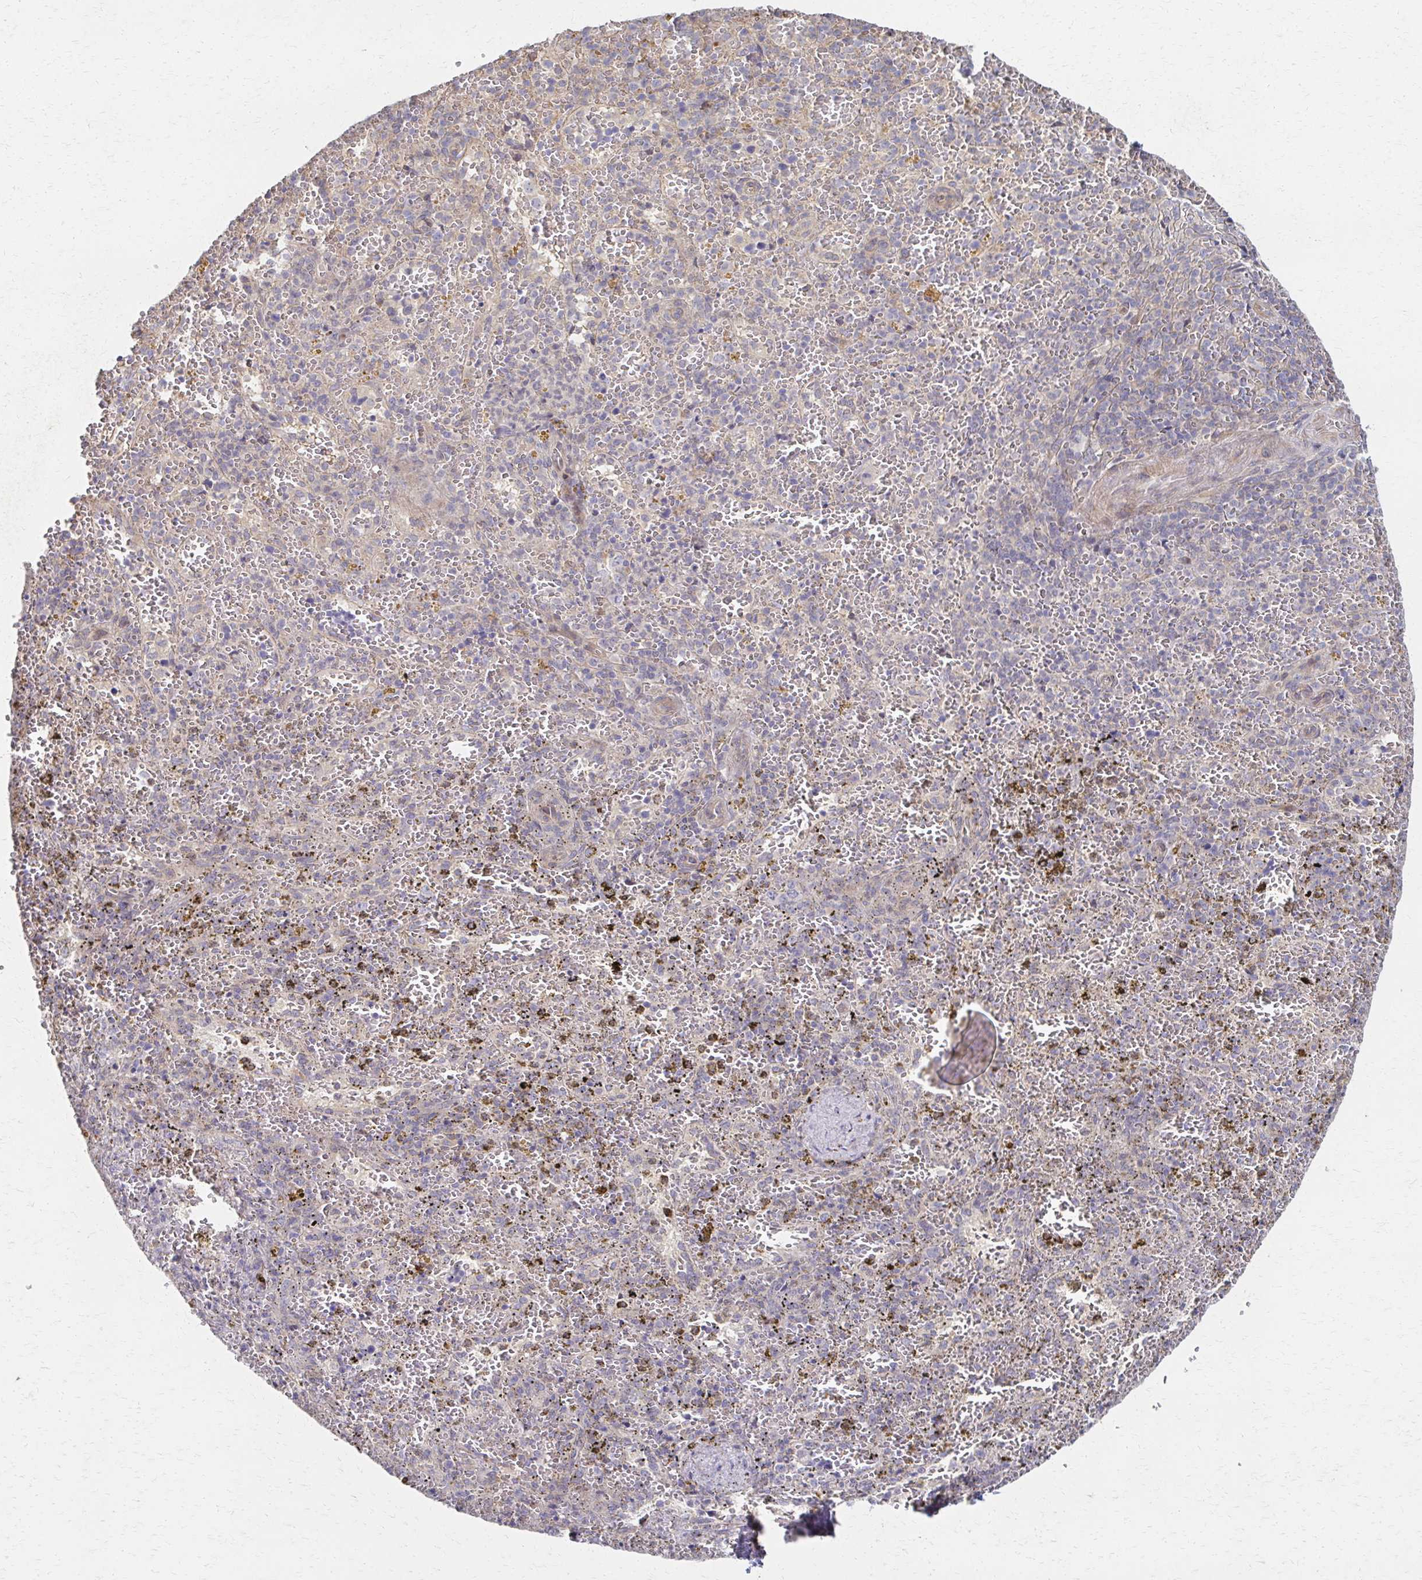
{"staining": {"intensity": "negative", "quantity": "none", "location": "none"}, "tissue": "spleen", "cell_type": "Cells in red pulp", "image_type": "normal", "snomed": [{"axis": "morphology", "description": "Normal tissue, NOS"}, {"axis": "topography", "description": "Spleen"}], "caption": "The image demonstrates no staining of cells in red pulp in normal spleen.", "gene": "EOLA1", "patient": {"sex": "female", "age": 50}}